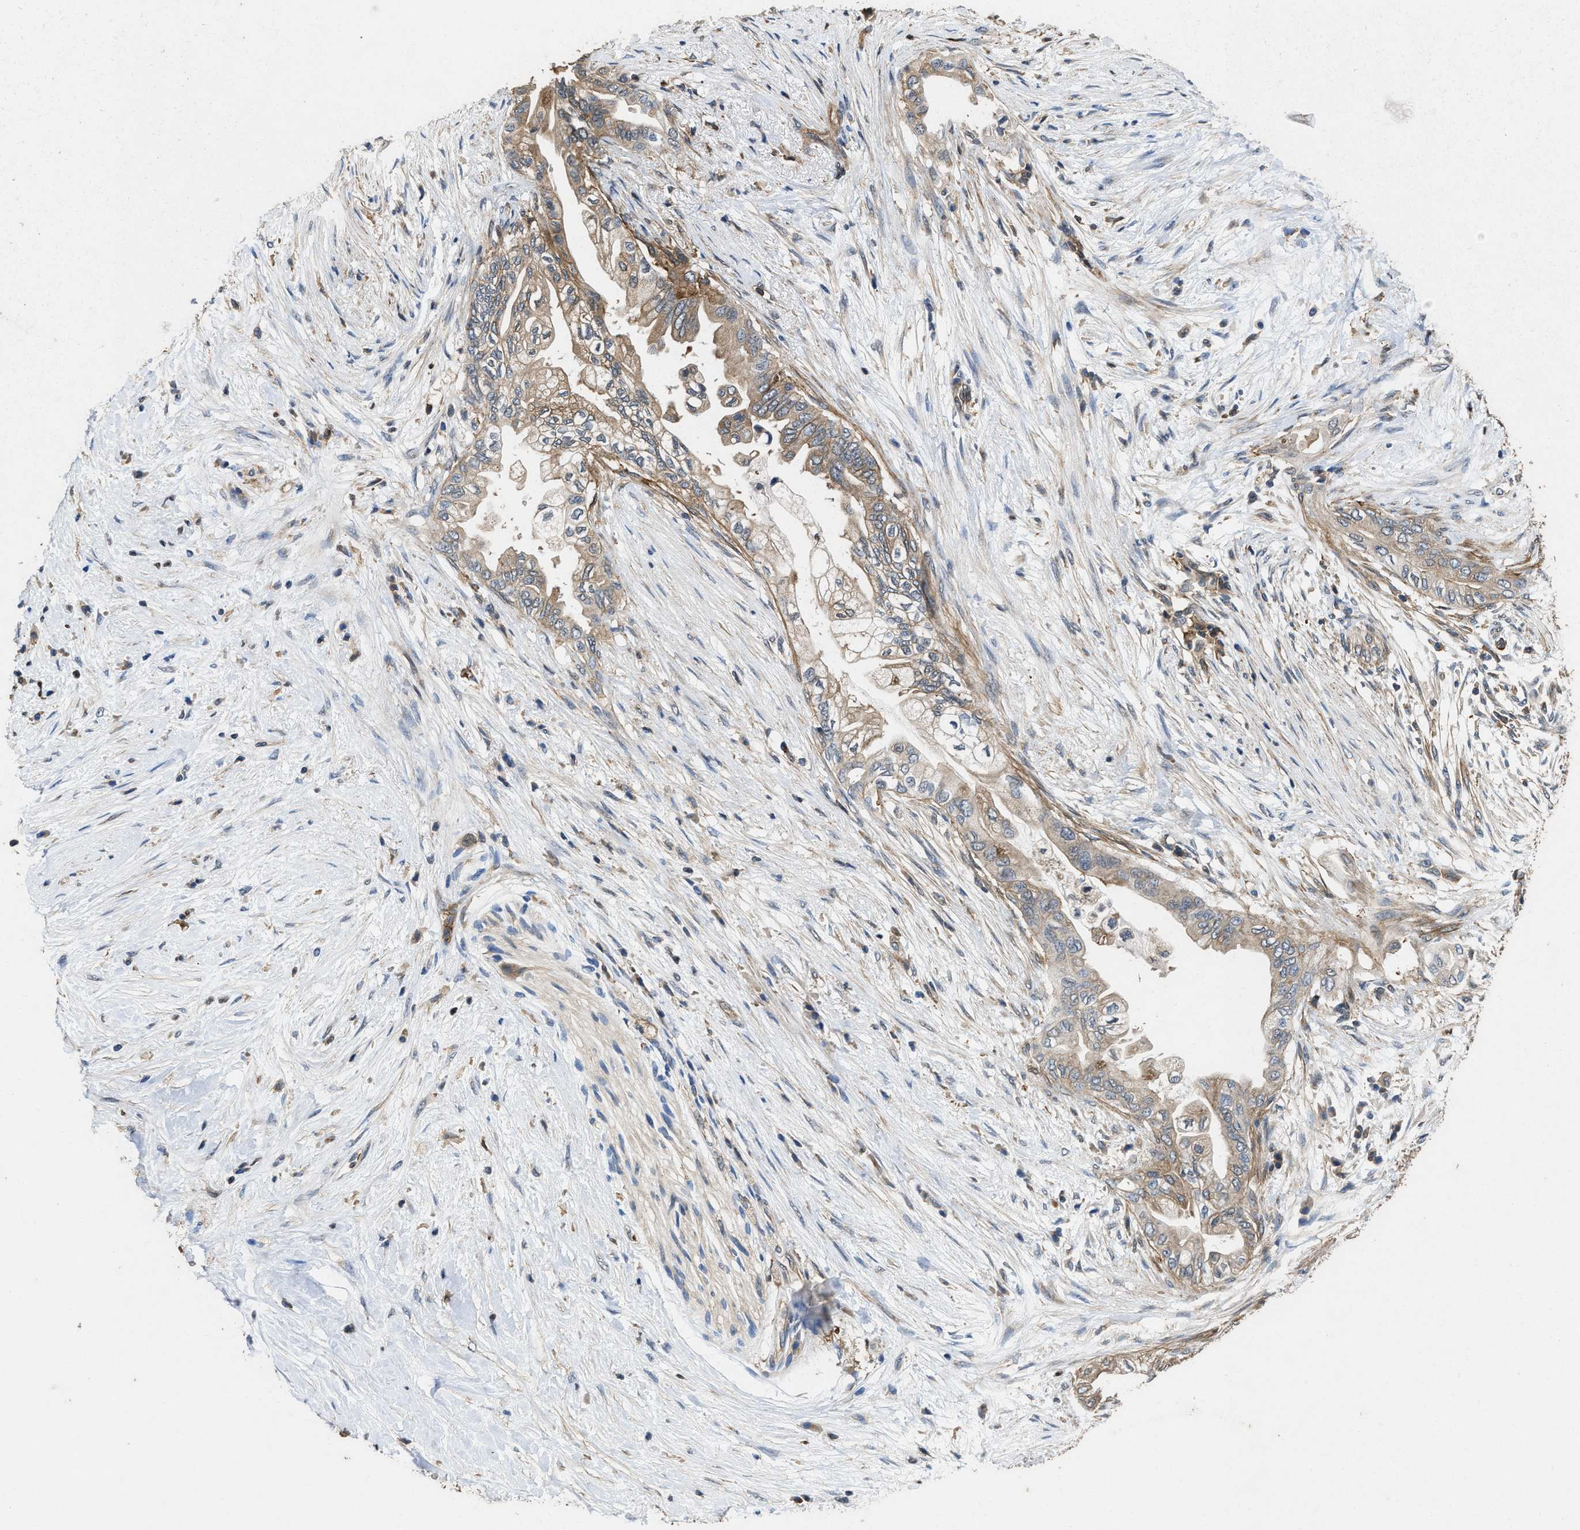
{"staining": {"intensity": "weak", "quantity": ">75%", "location": "cytoplasmic/membranous"}, "tissue": "pancreatic cancer", "cell_type": "Tumor cells", "image_type": "cancer", "snomed": [{"axis": "morphology", "description": "Normal tissue, NOS"}, {"axis": "morphology", "description": "Adenocarcinoma, NOS"}, {"axis": "topography", "description": "Pancreas"}, {"axis": "topography", "description": "Duodenum"}], "caption": "Pancreatic cancer (adenocarcinoma) stained with a protein marker demonstrates weak staining in tumor cells.", "gene": "LINGO2", "patient": {"sex": "female", "age": 60}}